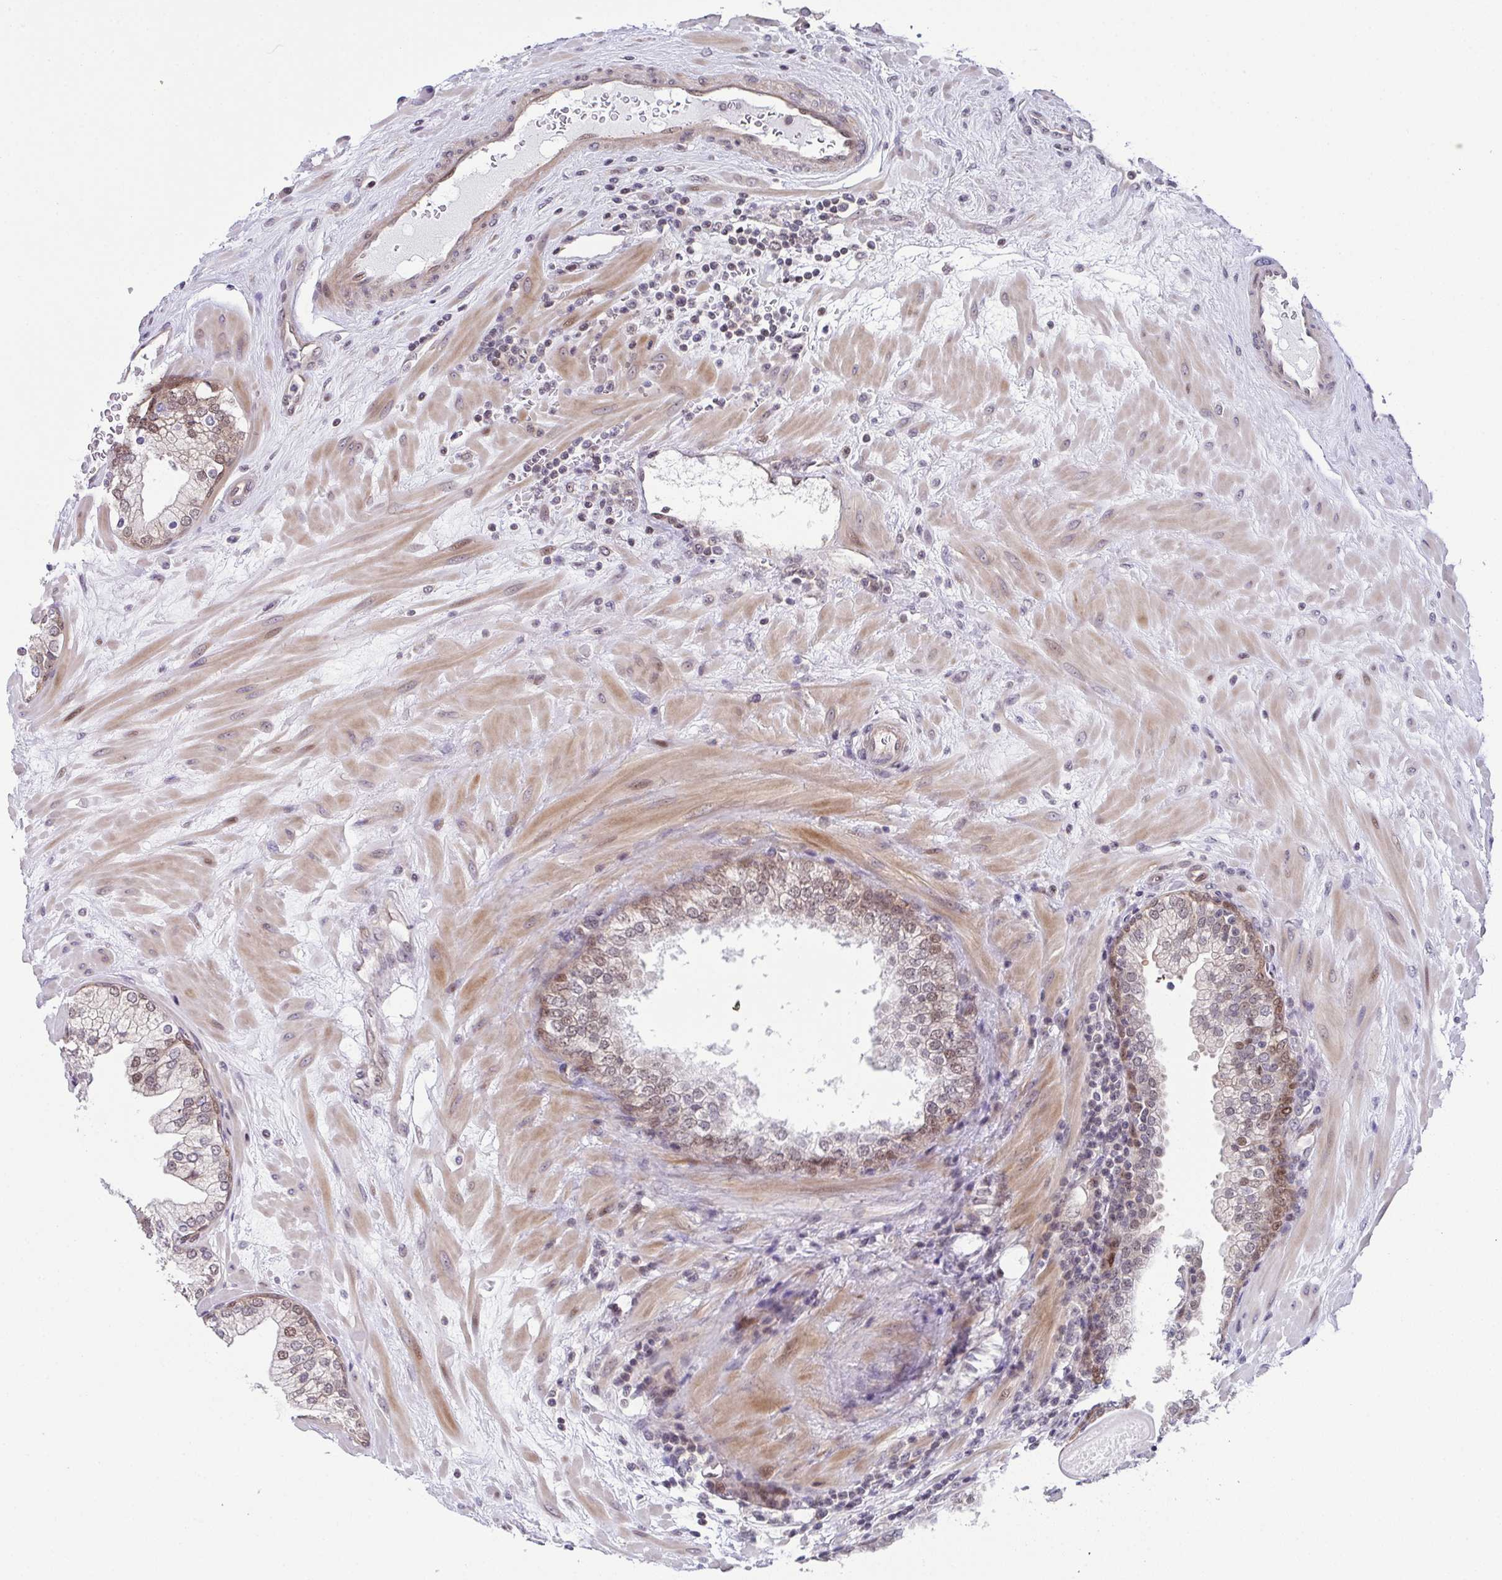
{"staining": {"intensity": "moderate", "quantity": "25%-75%", "location": "nuclear"}, "tissue": "prostate", "cell_type": "Glandular cells", "image_type": "normal", "snomed": [{"axis": "morphology", "description": "Normal tissue, NOS"}, {"axis": "topography", "description": "Prostate"}, {"axis": "topography", "description": "Peripheral nerve tissue"}], "caption": "A micrograph of prostate stained for a protein exhibits moderate nuclear brown staining in glandular cells.", "gene": "DNAJB1", "patient": {"sex": "male", "age": 61}}